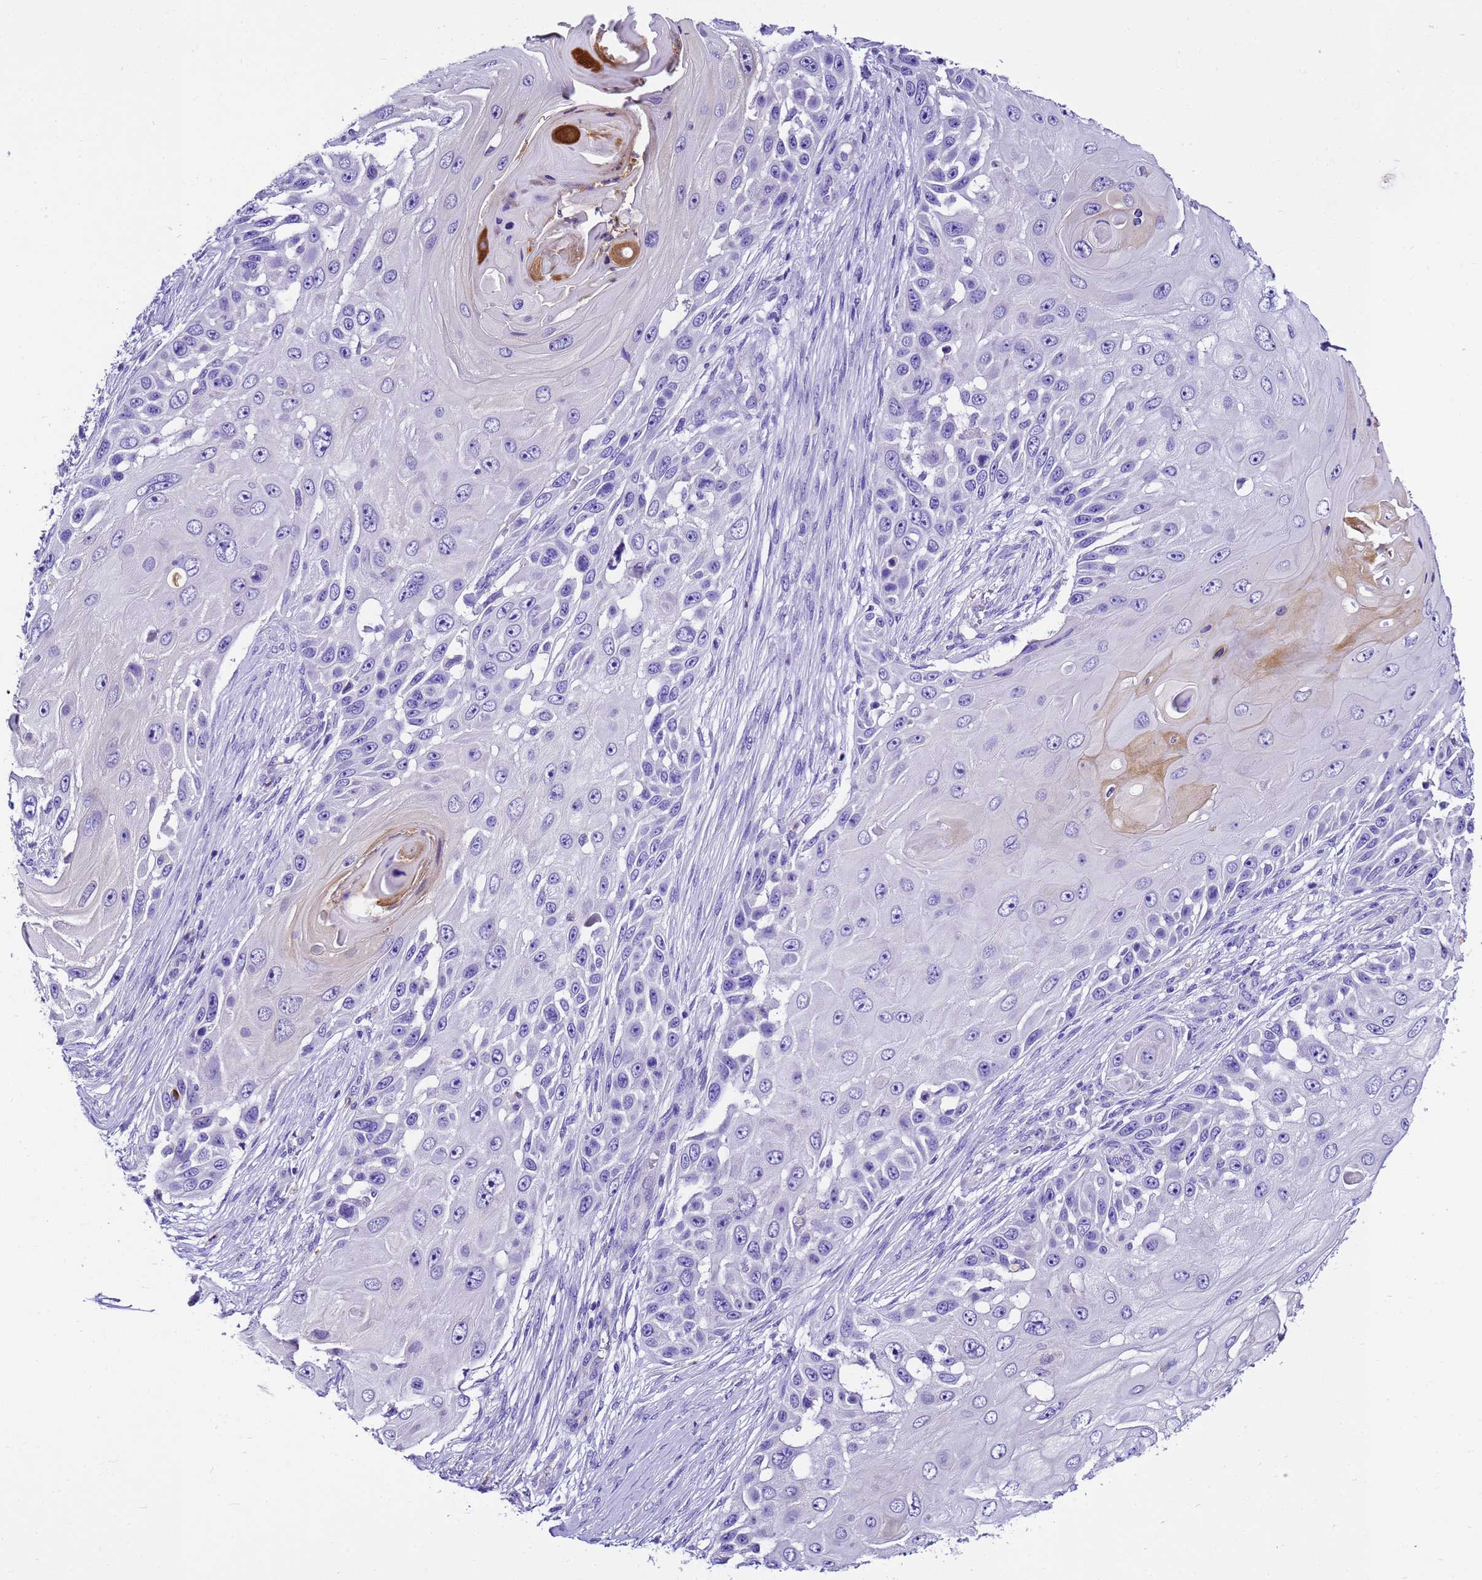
{"staining": {"intensity": "negative", "quantity": "none", "location": "none"}, "tissue": "skin cancer", "cell_type": "Tumor cells", "image_type": "cancer", "snomed": [{"axis": "morphology", "description": "Squamous cell carcinoma, NOS"}, {"axis": "topography", "description": "Skin"}], "caption": "Tumor cells are negative for brown protein staining in skin squamous cell carcinoma.", "gene": "UGT2A1", "patient": {"sex": "female", "age": 44}}